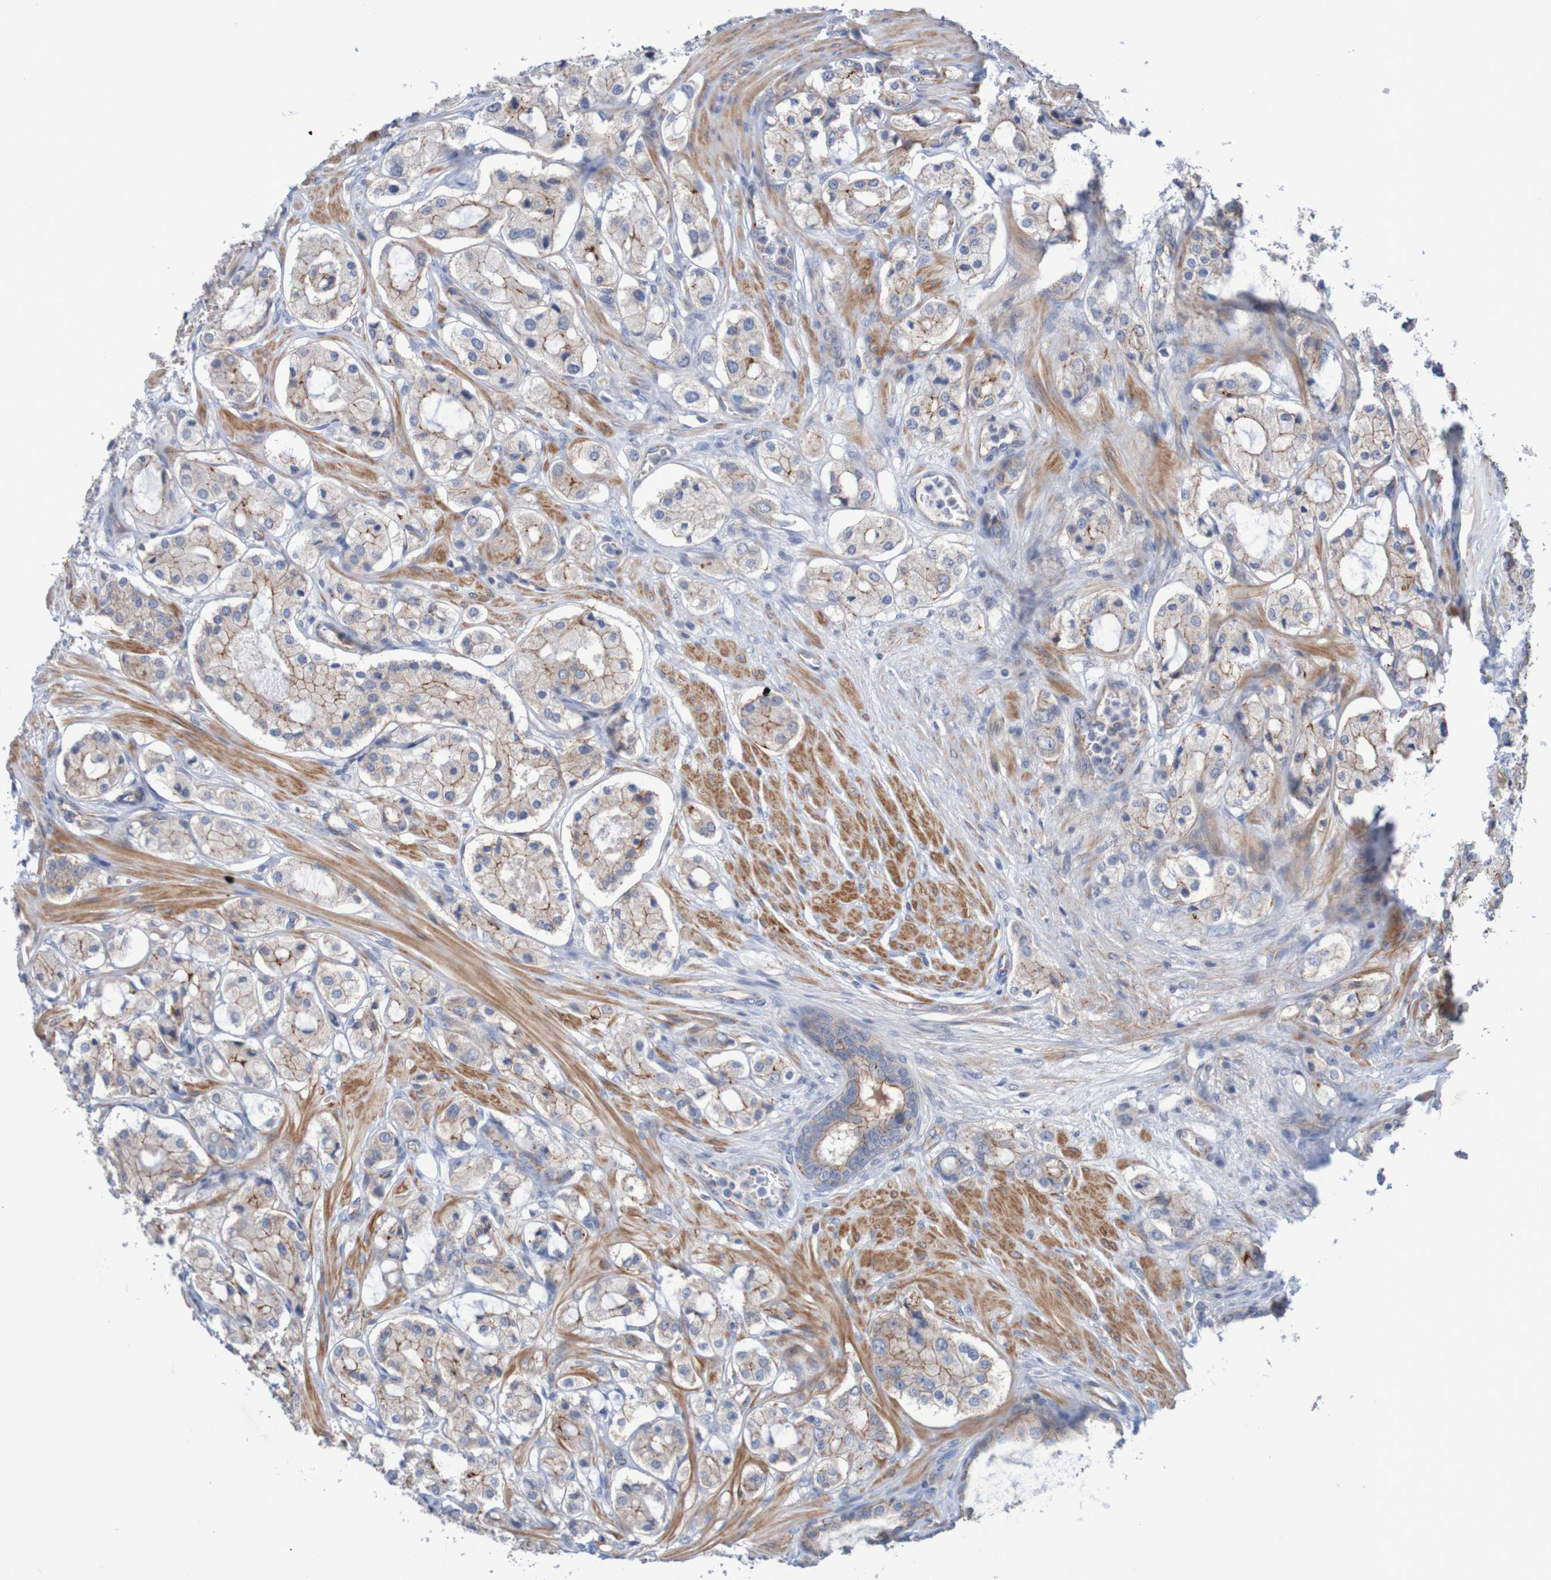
{"staining": {"intensity": "moderate", "quantity": "25%-75%", "location": "cytoplasmic/membranous"}, "tissue": "prostate cancer", "cell_type": "Tumor cells", "image_type": "cancer", "snomed": [{"axis": "morphology", "description": "Adenocarcinoma, High grade"}, {"axis": "topography", "description": "Prostate"}], "caption": "Approximately 25%-75% of tumor cells in prostate cancer exhibit moderate cytoplasmic/membranous protein staining as visualized by brown immunohistochemical staining.", "gene": "NECTIN2", "patient": {"sex": "male", "age": 65}}